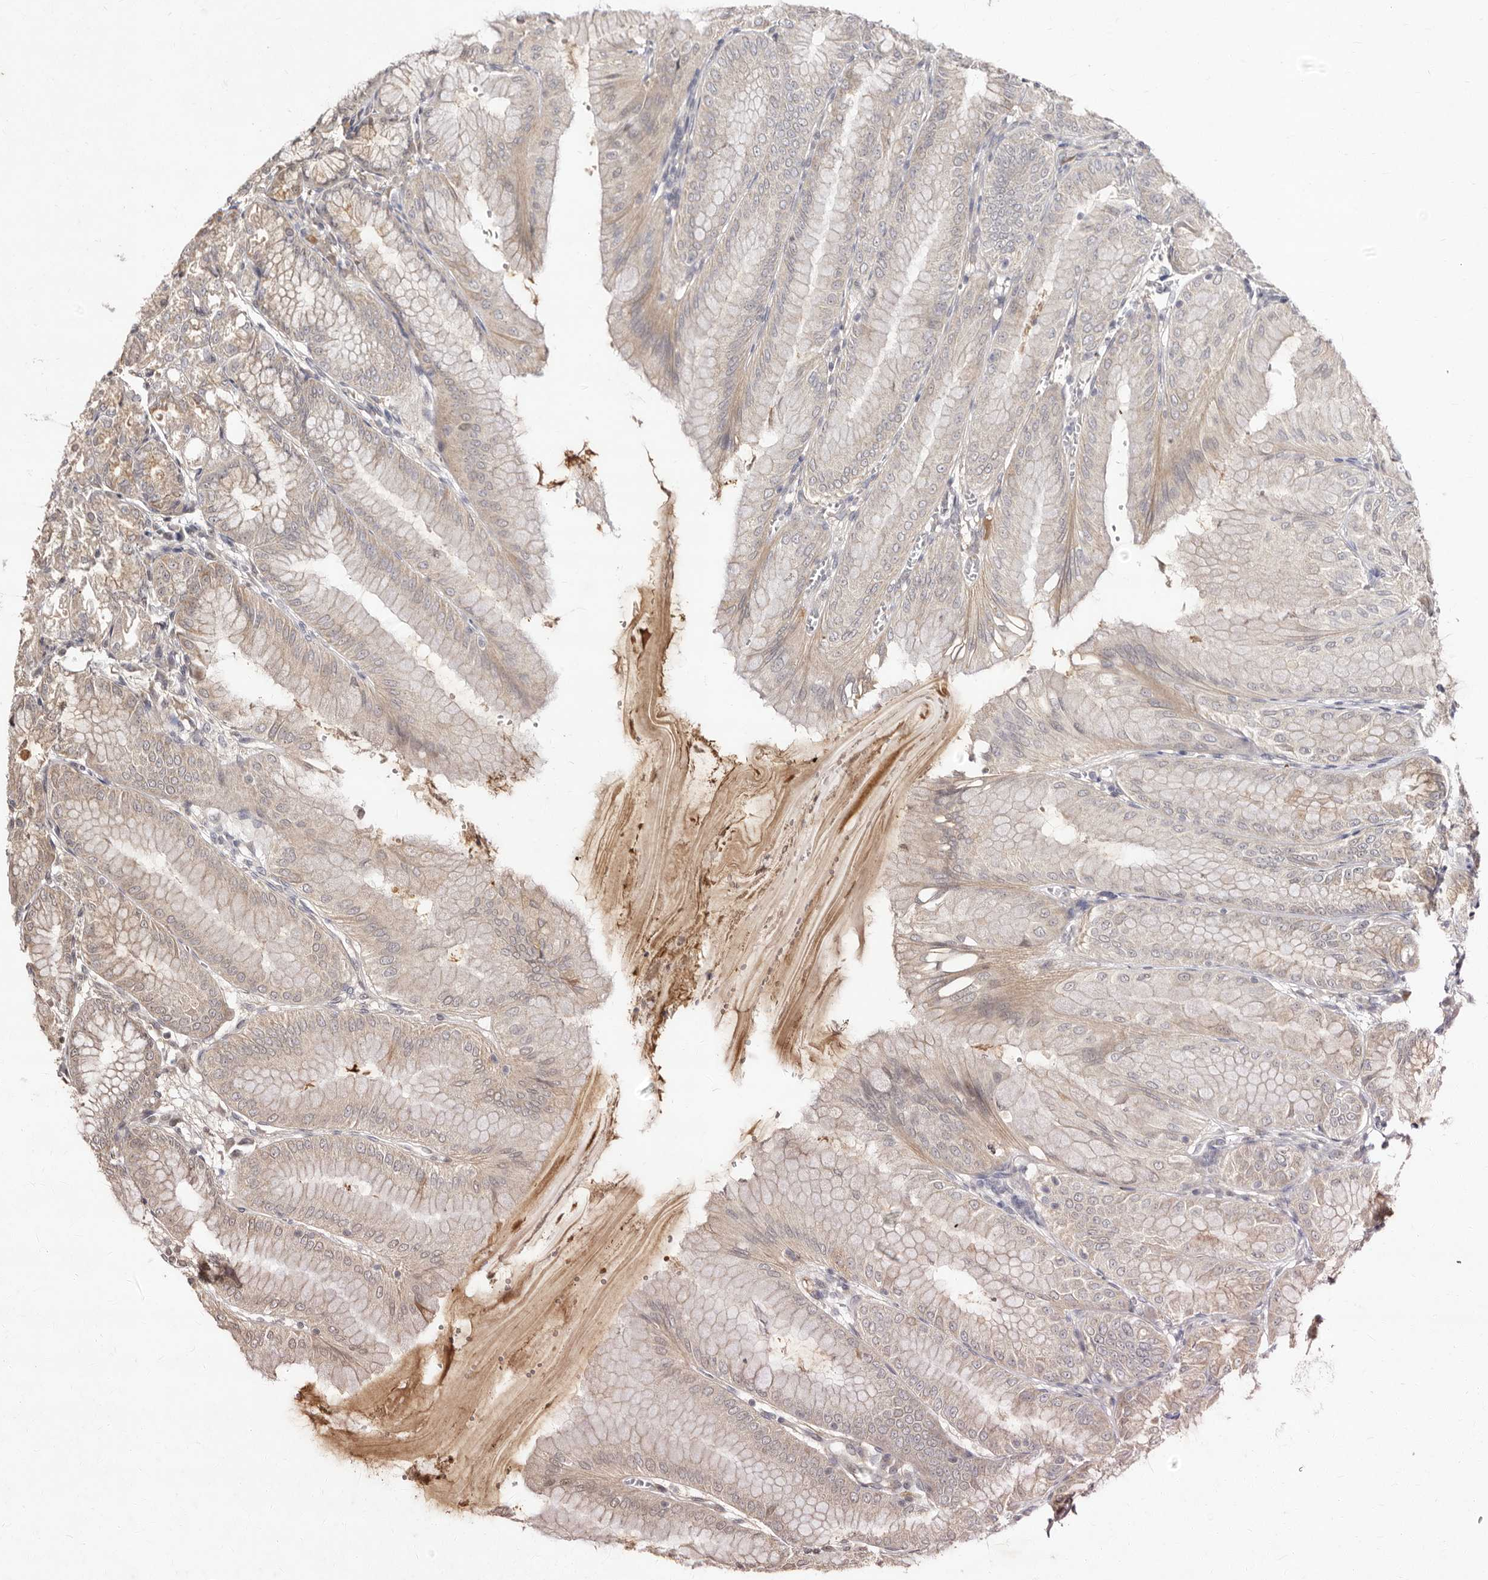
{"staining": {"intensity": "weak", "quantity": "<25%", "location": "cytoplasmic/membranous,nuclear"}, "tissue": "stomach", "cell_type": "Glandular cells", "image_type": "normal", "snomed": [{"axis": "morphology", "description": "Normal tissue, NOS"}, {"axis": "topography", "description": "Stomach, lower"}], "caption": "Immunohistochemistry photomicrograph of benign human stomach stained for a protein (brown), which shows no positivity in glandular cells. (Brightfield microscopy of DAB (3,3'-diaminobenzidine) immunohistochemistry (IHC) at high magnification).", "gene": "LCORL", "patient": {"sex": "male", "age": 71}}